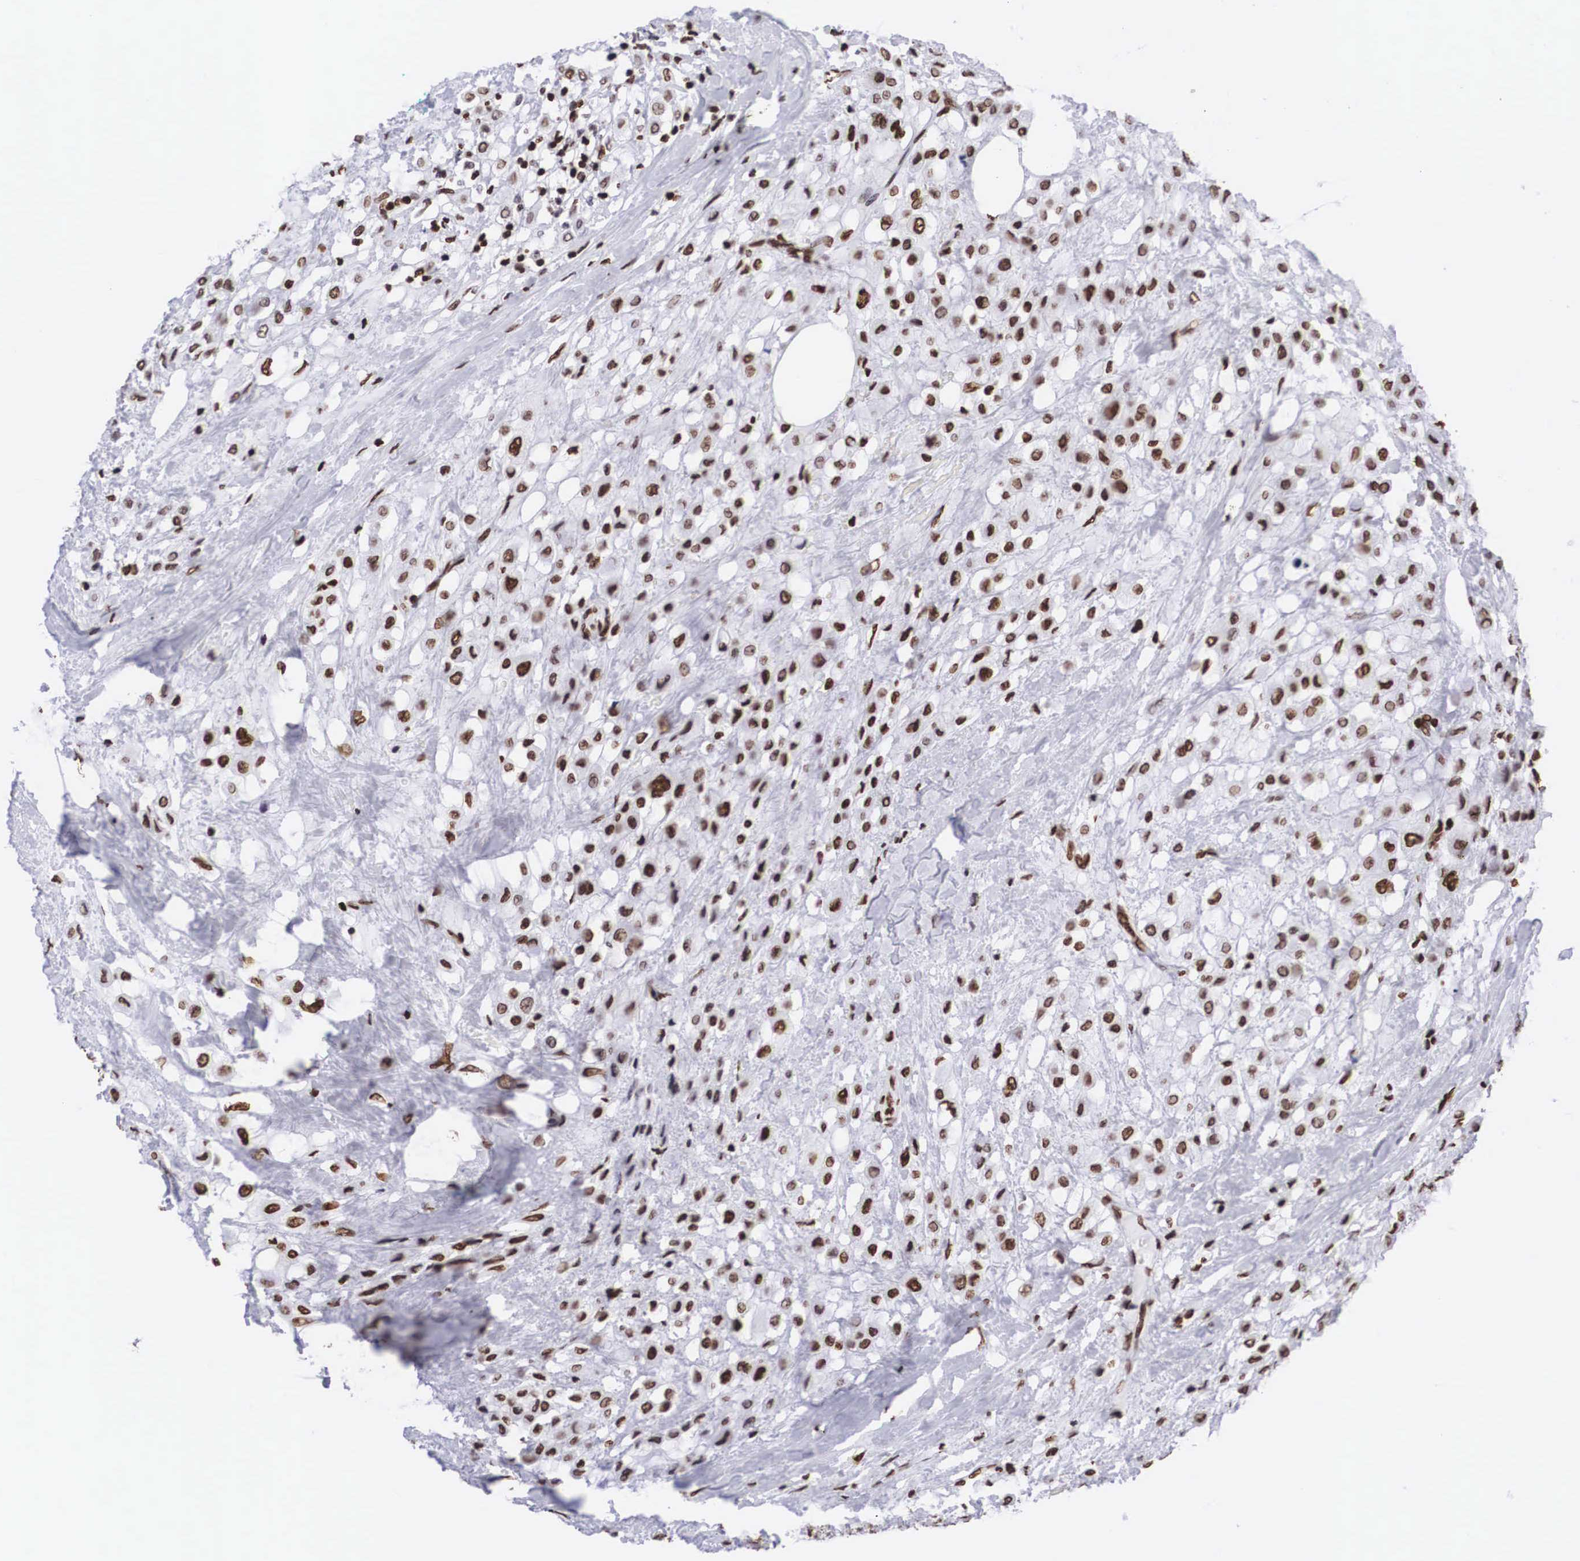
{"staining": {"intensity": "strong", "quantity": ">75%", "location": "nuclear"}, "tissue": "breast cancer", "cell_type": "Tumor cells", "image_type": "cancer", "snomed": [{"axis": "morphology", "description": "Lobular carcinoma"}, {"axis": "topography", "description": "Breast"}], "caption": "The image demonstrates immunohistochemical staining of breast lobular carcinoma. There is strong nuclear staining is present in about >75% of tumor cells.", "gene": "MECP2", "patient": {"sex": "female", "age": 85}}